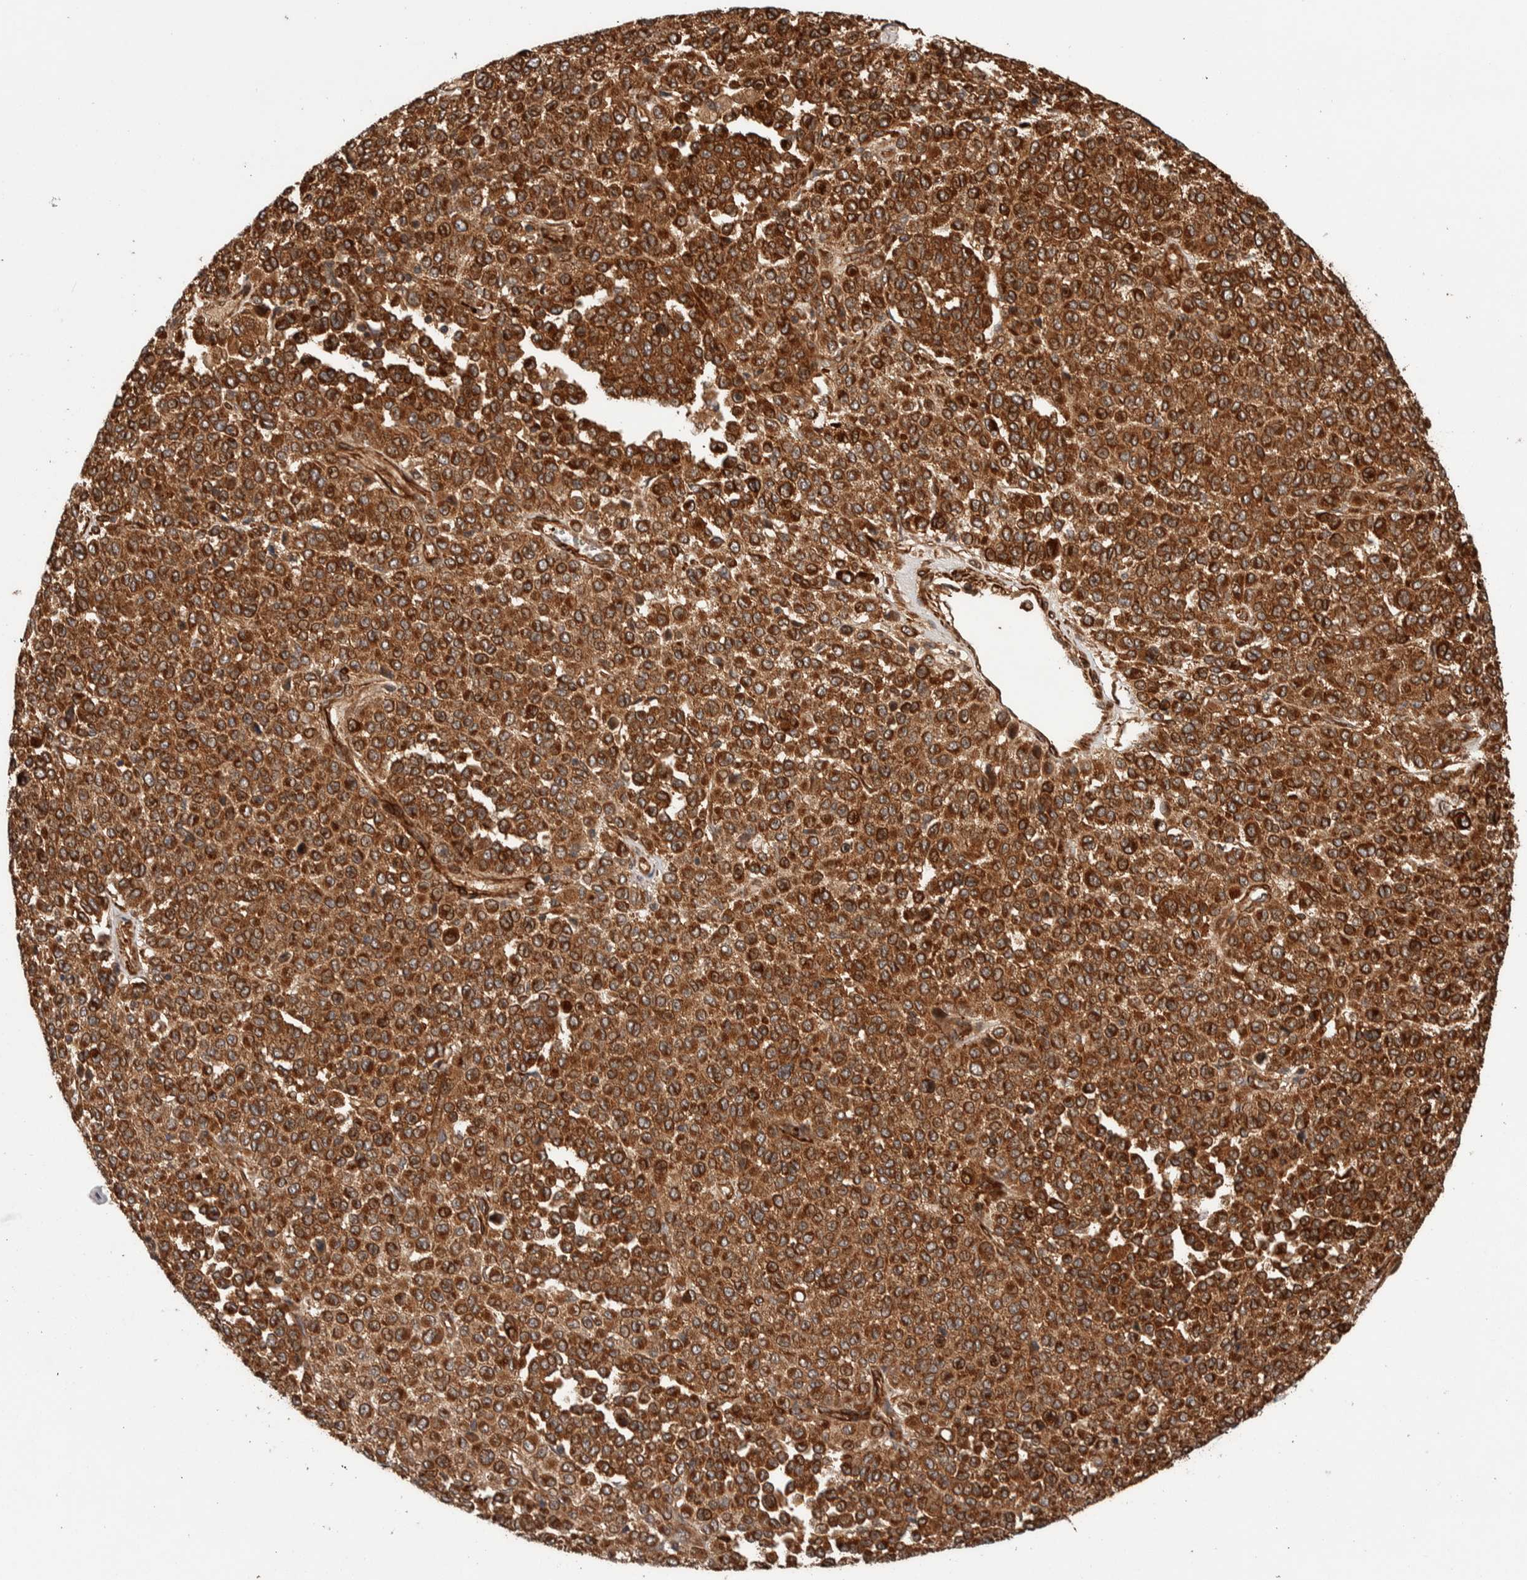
{"staining": {"intensity": "strong", "quantity": ">75%", "location": "cytoplasmic/membranous"}, "tissue": "melanoma", "cell_type": "Tumor cells", "image_type": "cancer", "snomed": [{"axis": "morphology", "description": "Malignant melanoma, Metastatic site"}, {"axis": "topography", "description": "Pancreas"}], "caption": "Malignant melanoma (metastatic site) stained with a protein marker demonstrates strong staining in tumor cells.", "gene": "SYNRG", "patient": {"sex": "female", "age": 30}}